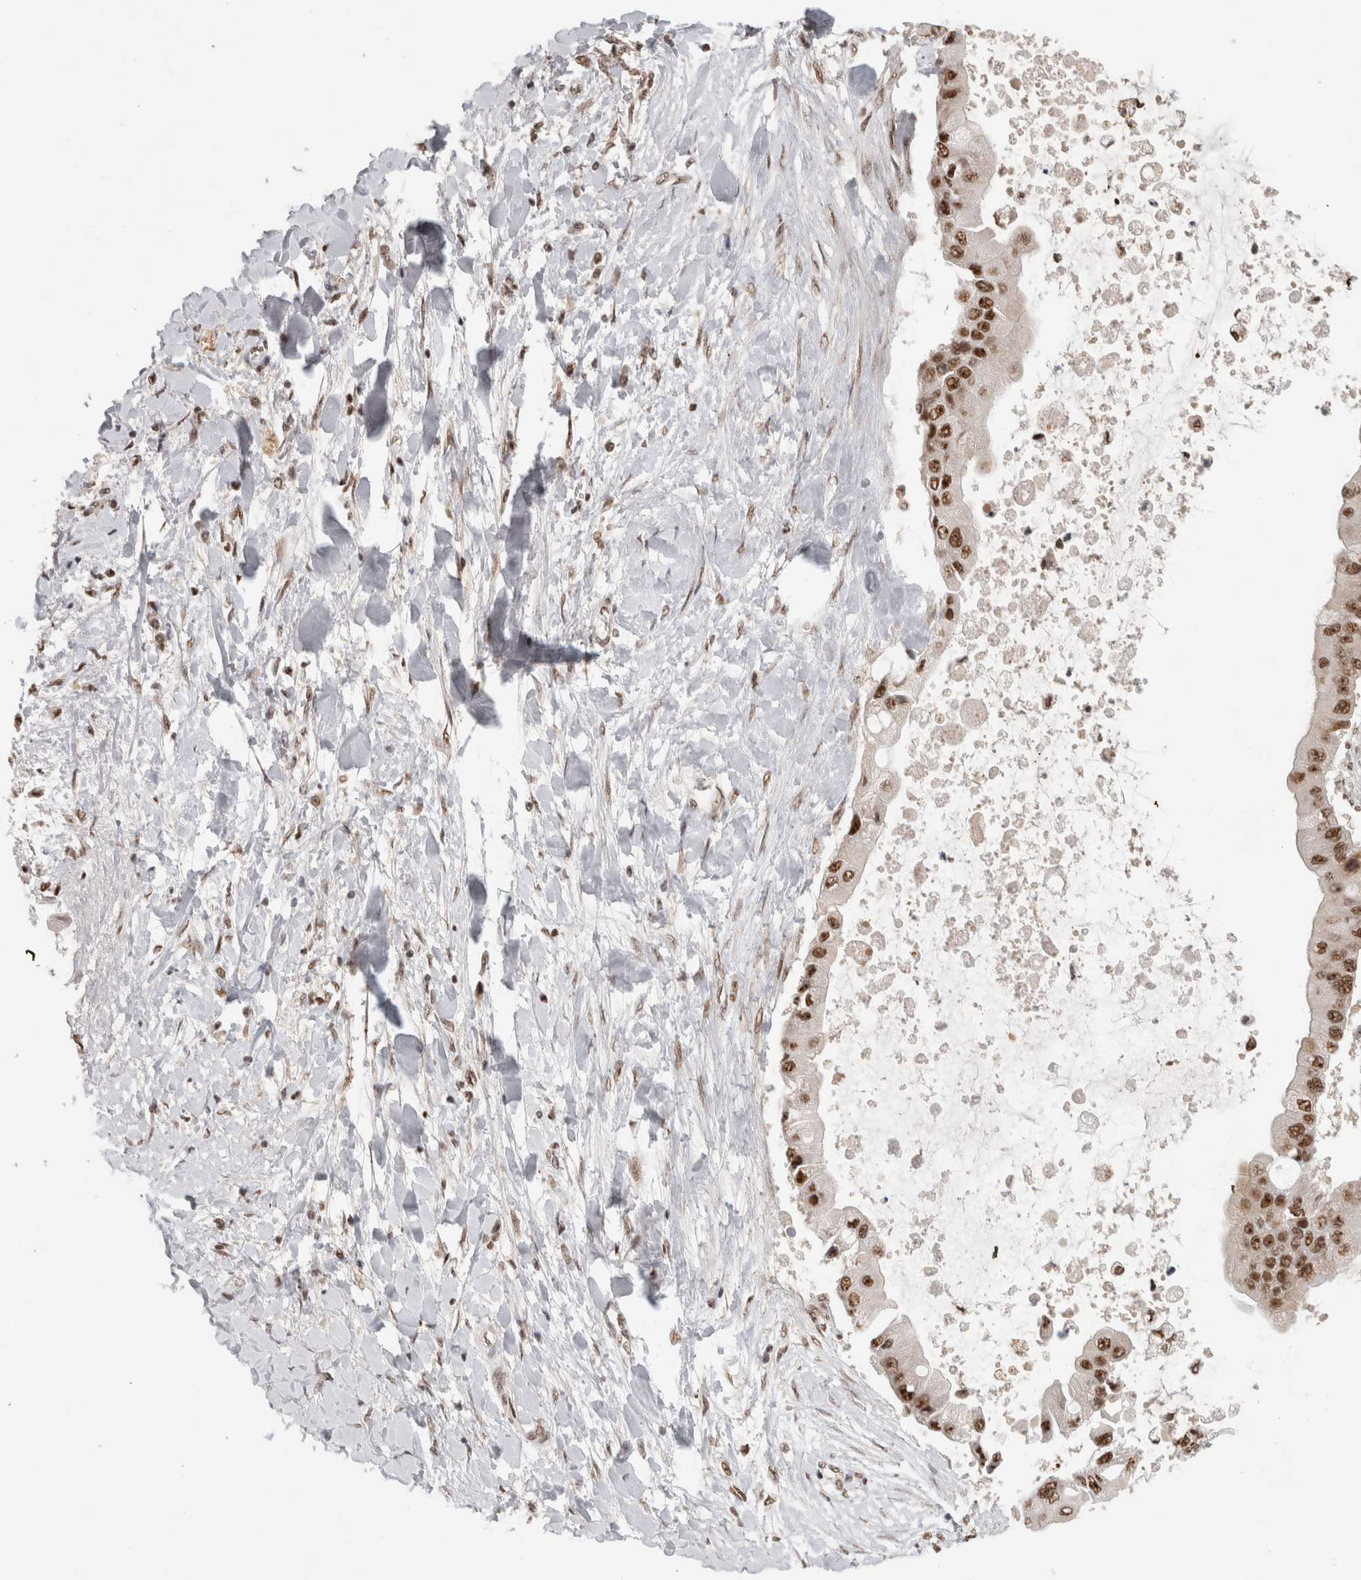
{"staining": {"intensity": "moderate", "quantity": ">75%", "location": "nuclear"}, "tissue": "liver cancer", "cell_type": "Tumor cells", "image_type": "cancer", "snomed": [{"axis": "morphology", "description": "Cholangiocarcinoma"}, {"axis": "topography", "description": "Liver"}], "caption": "IHC of human cholangiocarcinoma (liver) demonstrates medium levels of moderate nuclear positivity in approximately >75% of tumor cells.", "gene": "EBNA1BP2", "patient": {"sex": "male", "age": 50}}